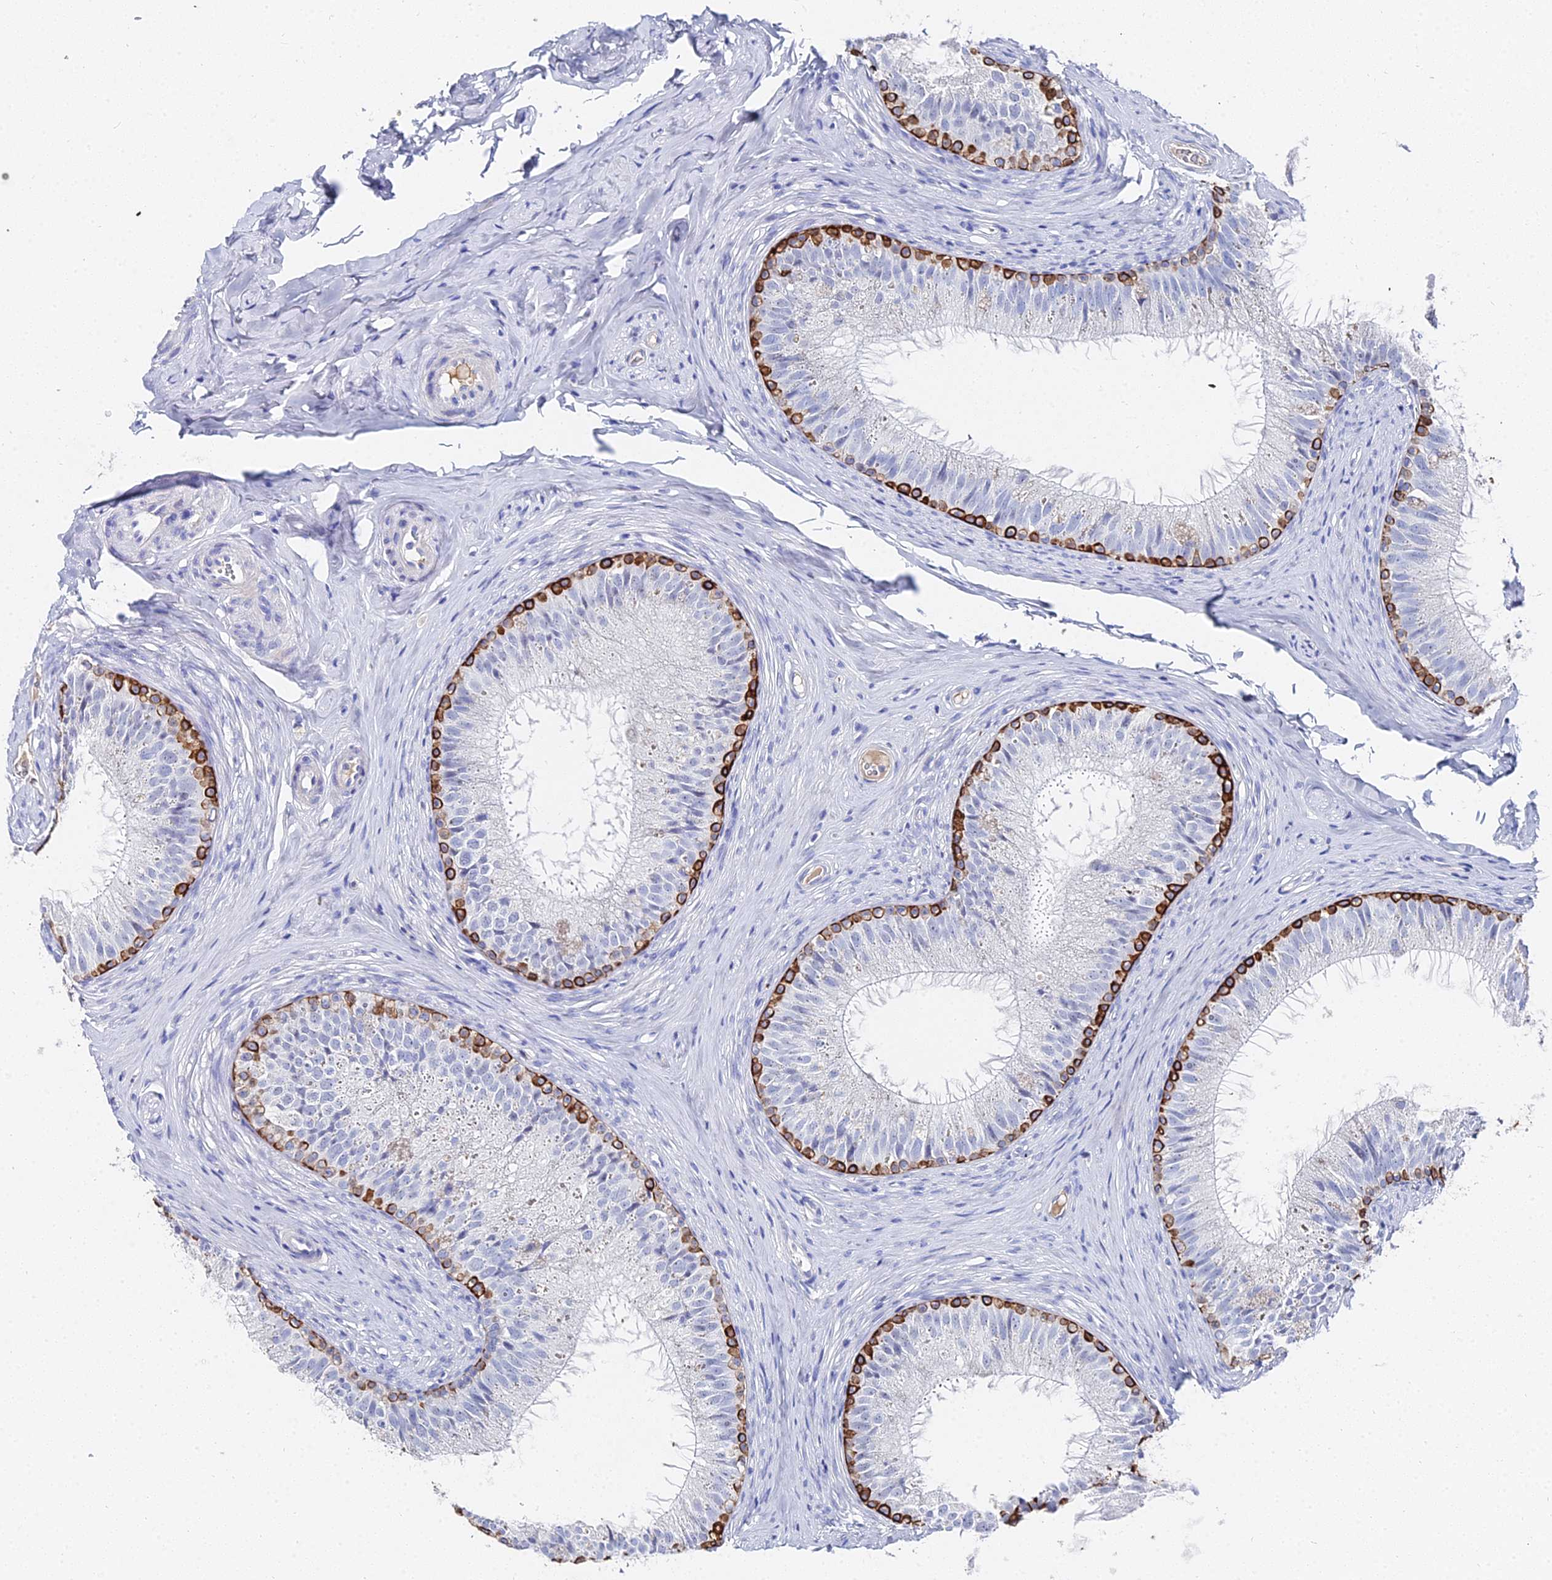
{"staining": {"intensity": "strong", "quantity": "<25%", "location": "cytoplasmic/membranous"}, "tissue": "epididymis", "cell_type": "Glandular cells", "image_type": "normal", "snomed": [{"axis": "morphology", "description": "Normal tissue, NOS"}, {"axis": "topography", "description": "Epididymis"}], "caption": "High-magnification brightfield microscopy of unremarkable epididymis stained with DAB (3,3'-diaminobenzidine) (brown) and counterstained with hematoxylin (blue). glandular cells exhibit strong cytoplasmic/membranous expression is seen in about<25% of cells. Using DAB (3,3'-diaminobenzidine) (brown) and hematoxylin (blue) stains, captured at high magnification using brightfield microscopy.", "gene": "KRT17", "patient": {"sex": "male", "age": 34}}